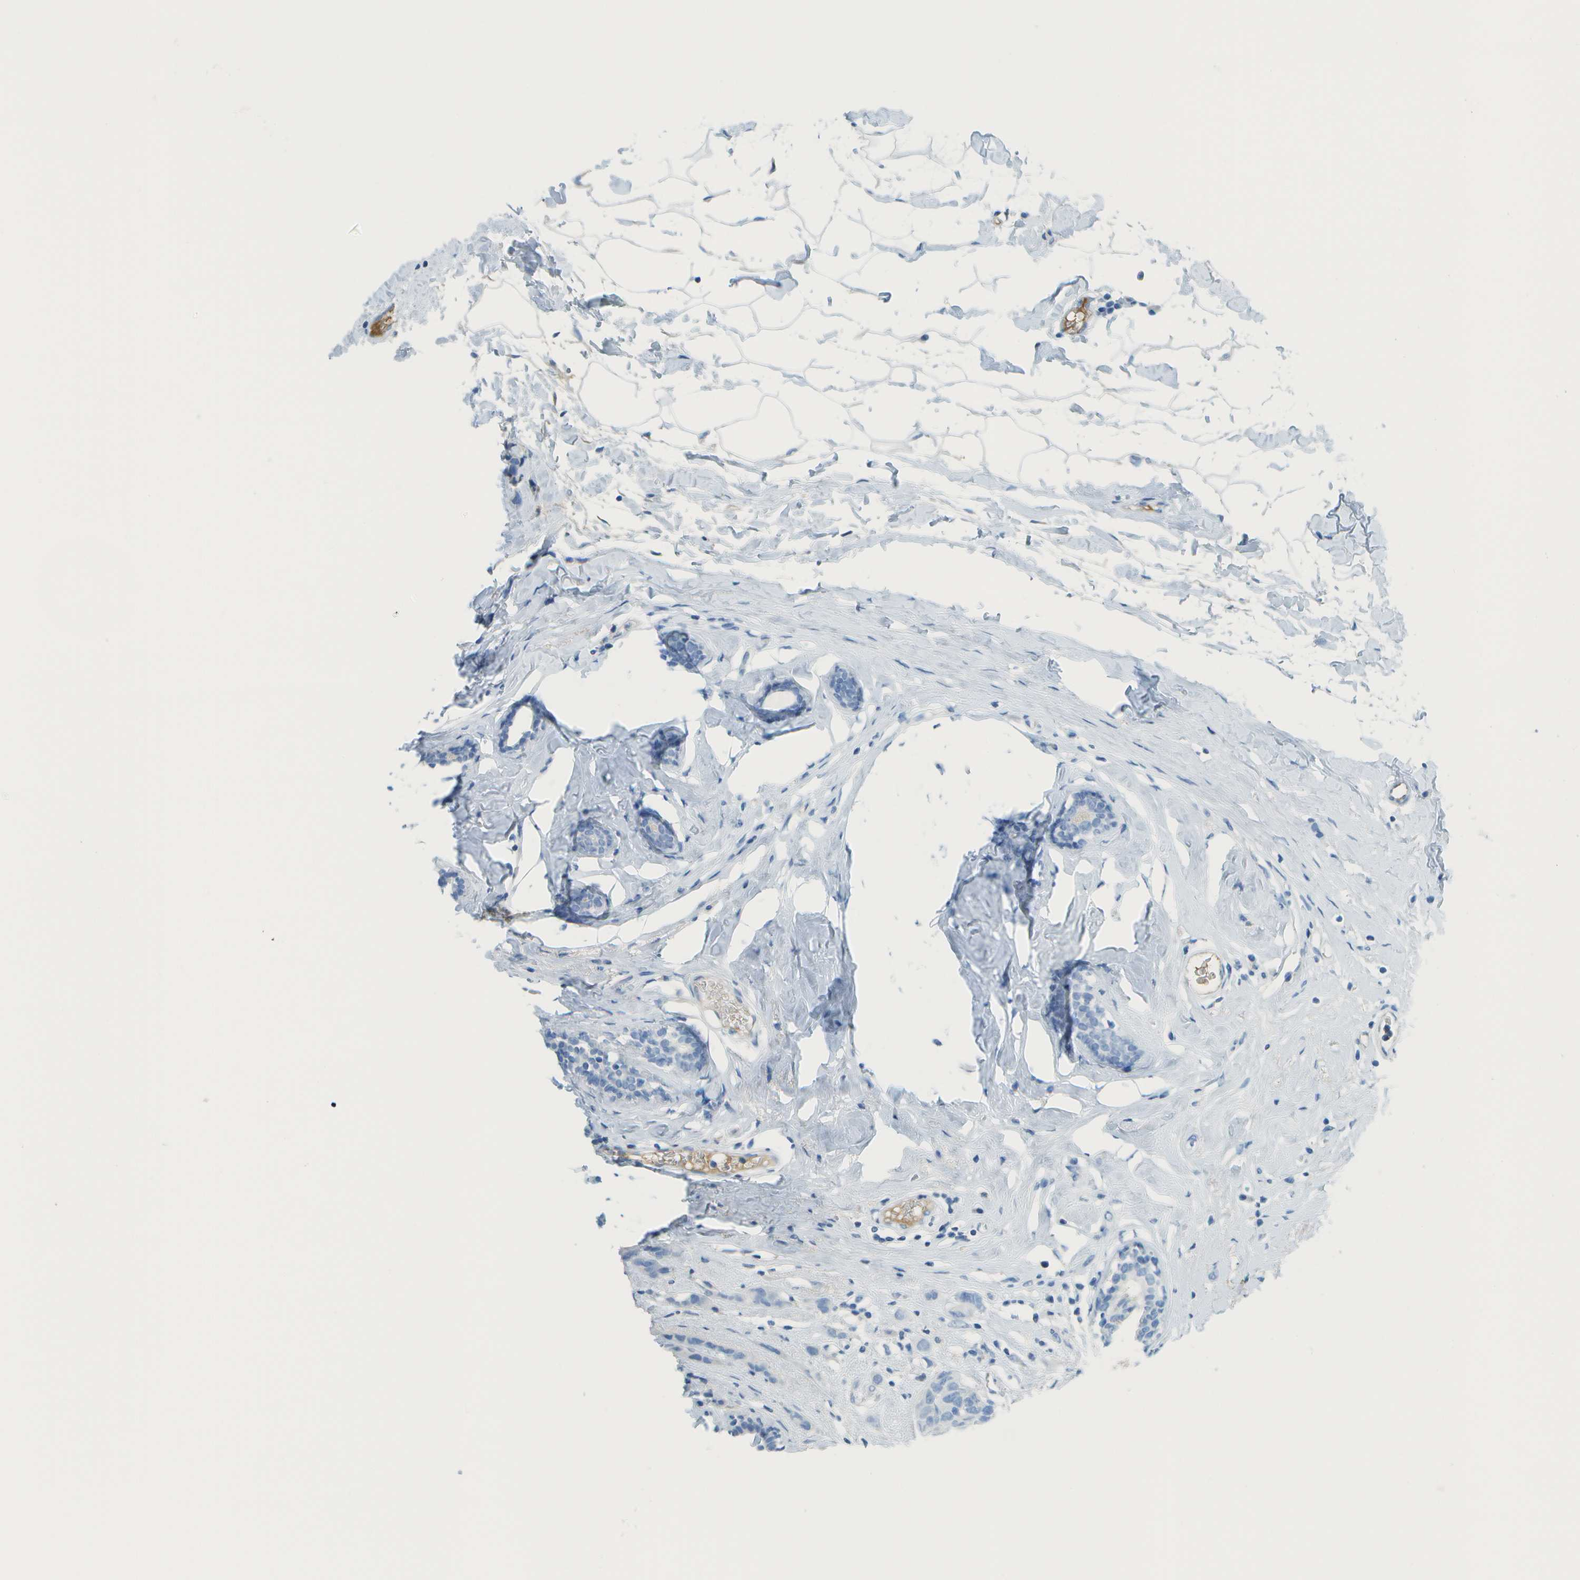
{"staining": {"intensity": "negative", "quantity": "none", "location": "none"}, "tissue": "breast cancer", "cell_type": "Tumor cells", "image_type": "cancer", "snomed": [{"axis": "morphology", "description": "Normal tissue, NOS"}, {"axis": "morphology", "description": "Duct carcinoma"}, {"axis": "topography", "description": "Breast"}], "caption": "Immunohistochemical staining of breast cancer shows no significant positivity in tumor cells. Nuclei are stained in blue.", "gene": "C1S", "patient": {"sex": "female", "age": 50}}